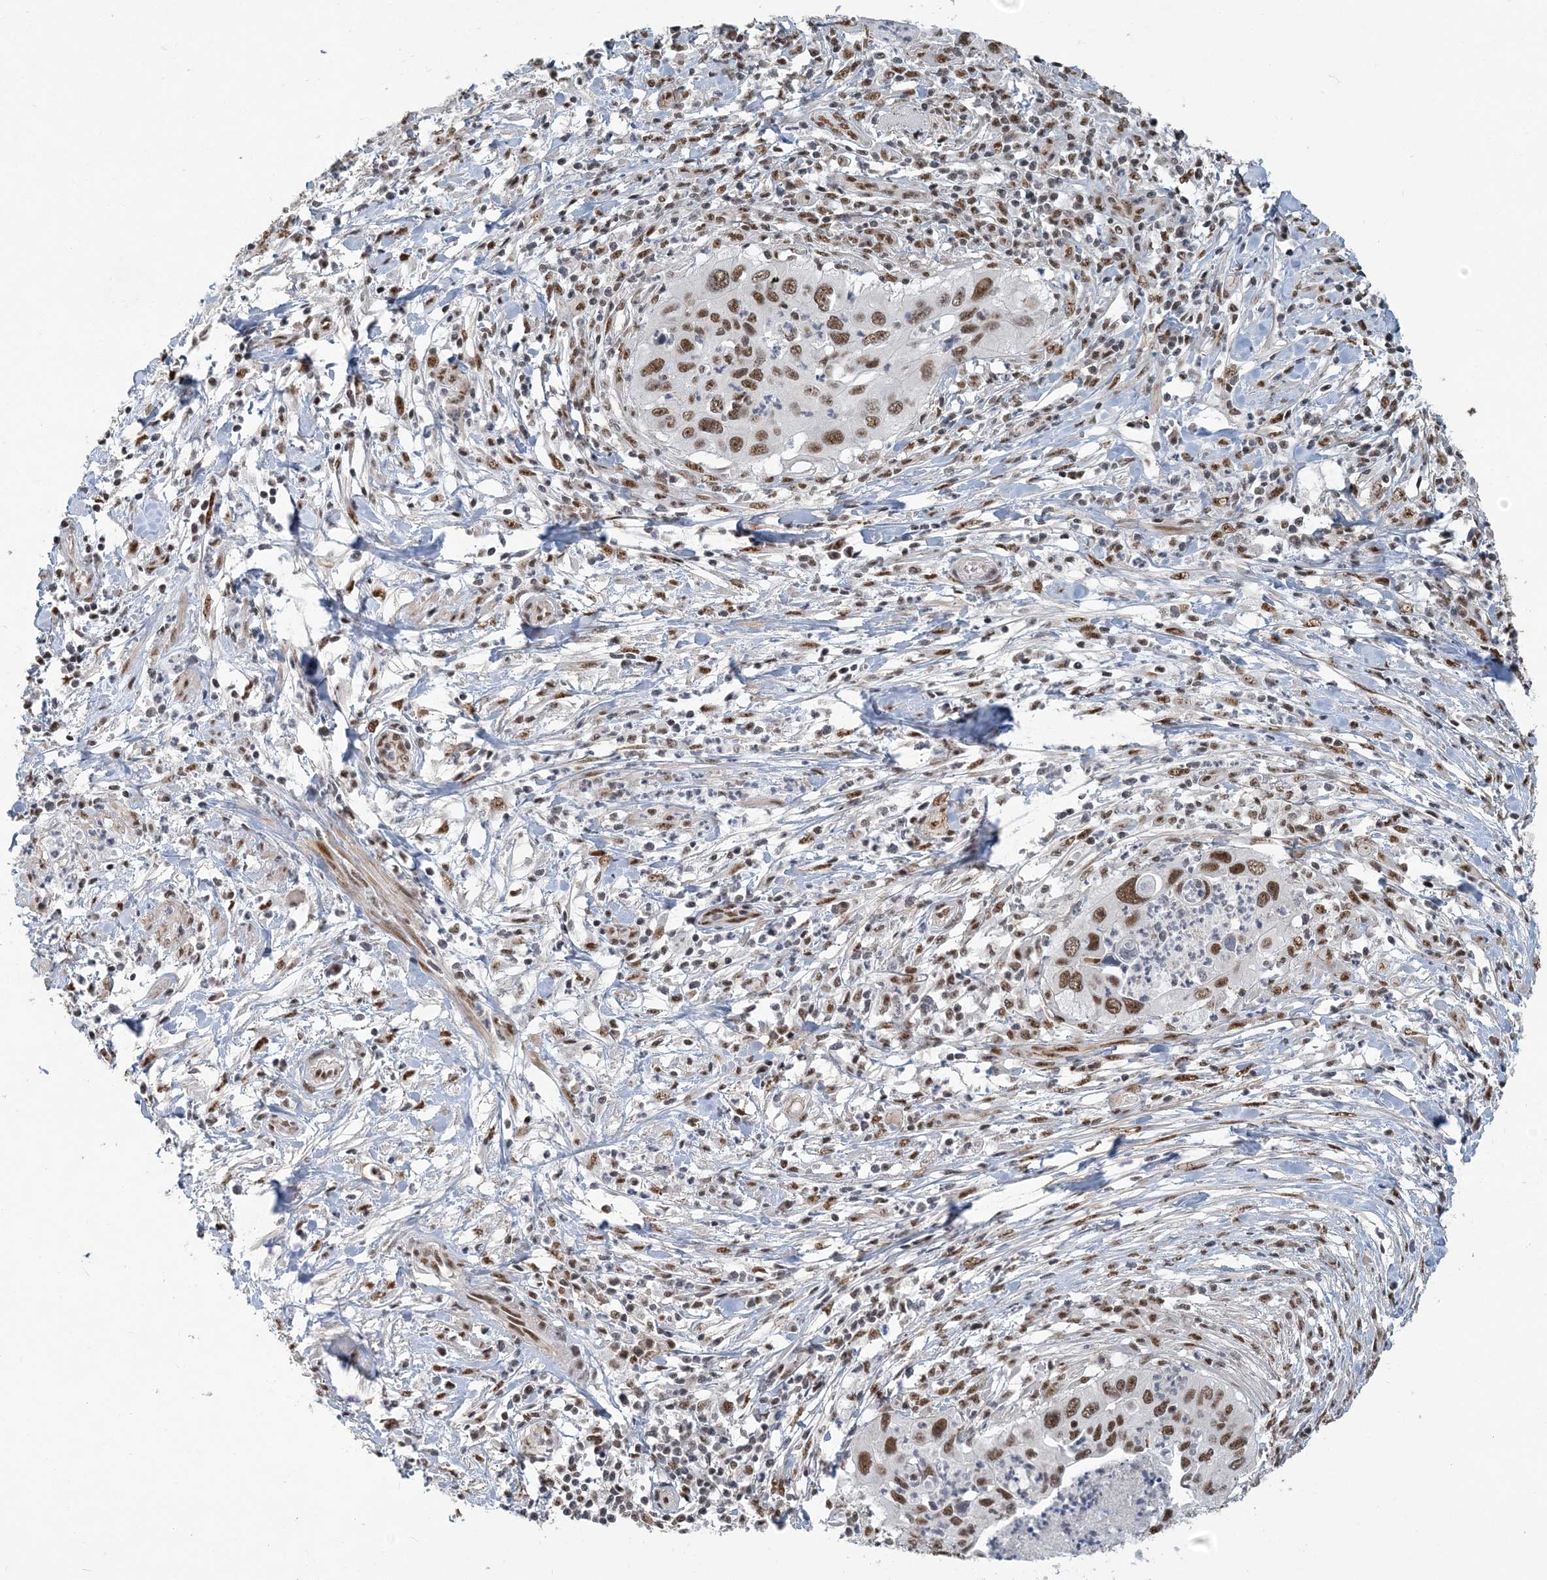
{"staining": {"intensity": "moderate", "quantity": ">75%", "location": "nuclear"}, "tissue": "cervical cancer", "cell_type": "Tumor cells", "image_type": "cancer", "snomed": [{"axis": "morphology", "description": "Squamous cell carcinoma, NOS"}, {"axis": "topography", "description": "Cervix"}], "caption": "DAB (3,3'-diaminobenzidine) immunohistochemical staining of cervical cancer demonstrates moderate nuclear protein positivity in approximately >75% of tumor cells.", "gene": "PLRG1", "patient": {"sex": "female", "age": 38}}